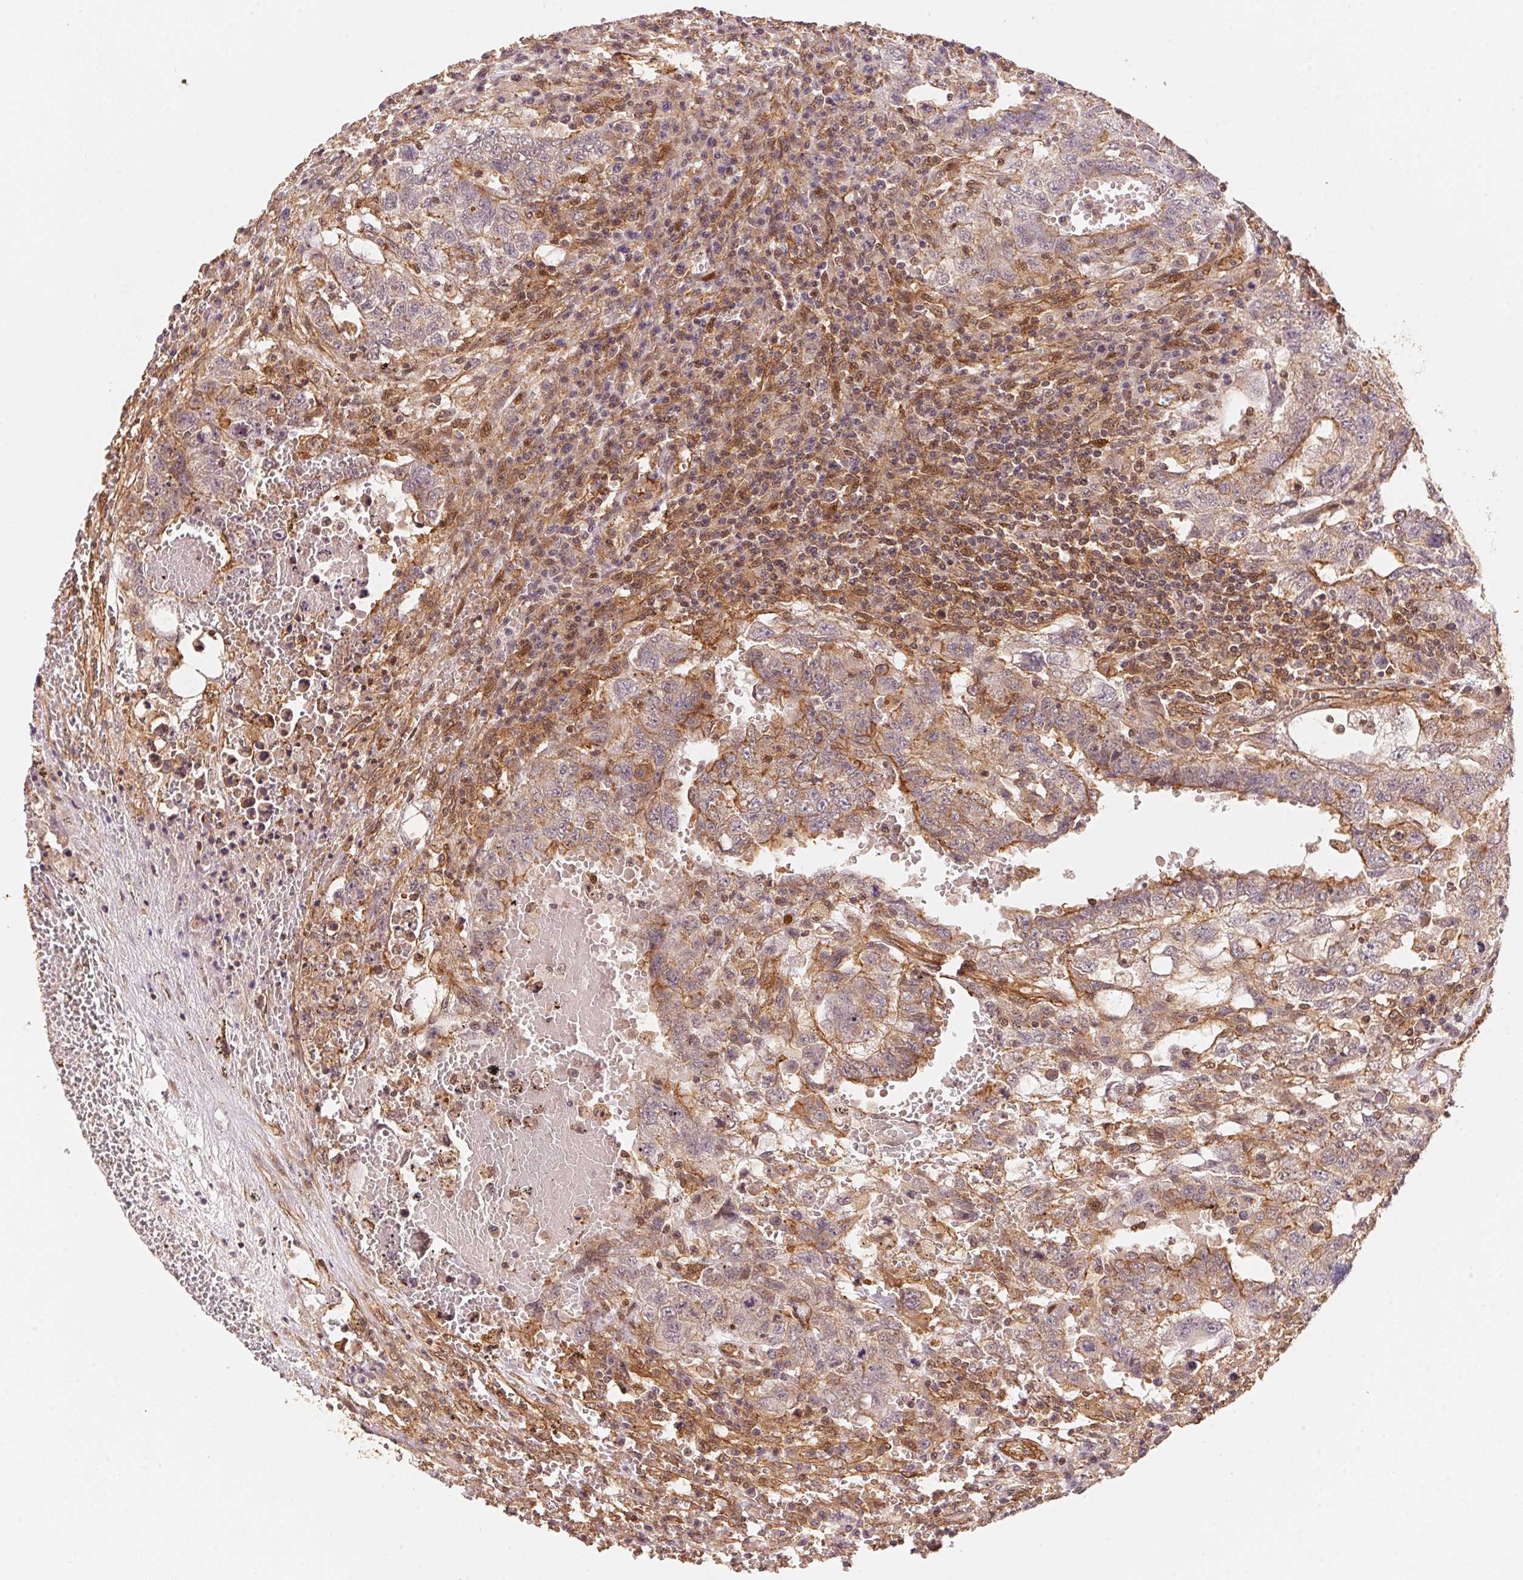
{"staining": {"intensity": "moderate", "quantity": "<25%", "location": "cytoplasmic/membranous"}, "tissue": "testis cancer", "cell_type": "Tumor cells", "image_type": "cancer", "snomed": [{"axis": "morphology", "description": "Carcinoma, Embryonal, NOS"}, {"axis": "topography", "description": "Testis"}], "caption": "There is low levels of moderate cytoplasmic/membranous expression in tumor cells of testis embryonal carcinoma, as demonstrated by immunohistochemical staining (brown color).", "gene": "TNIP2", "patient": {"sex": "male", "age": 26}}